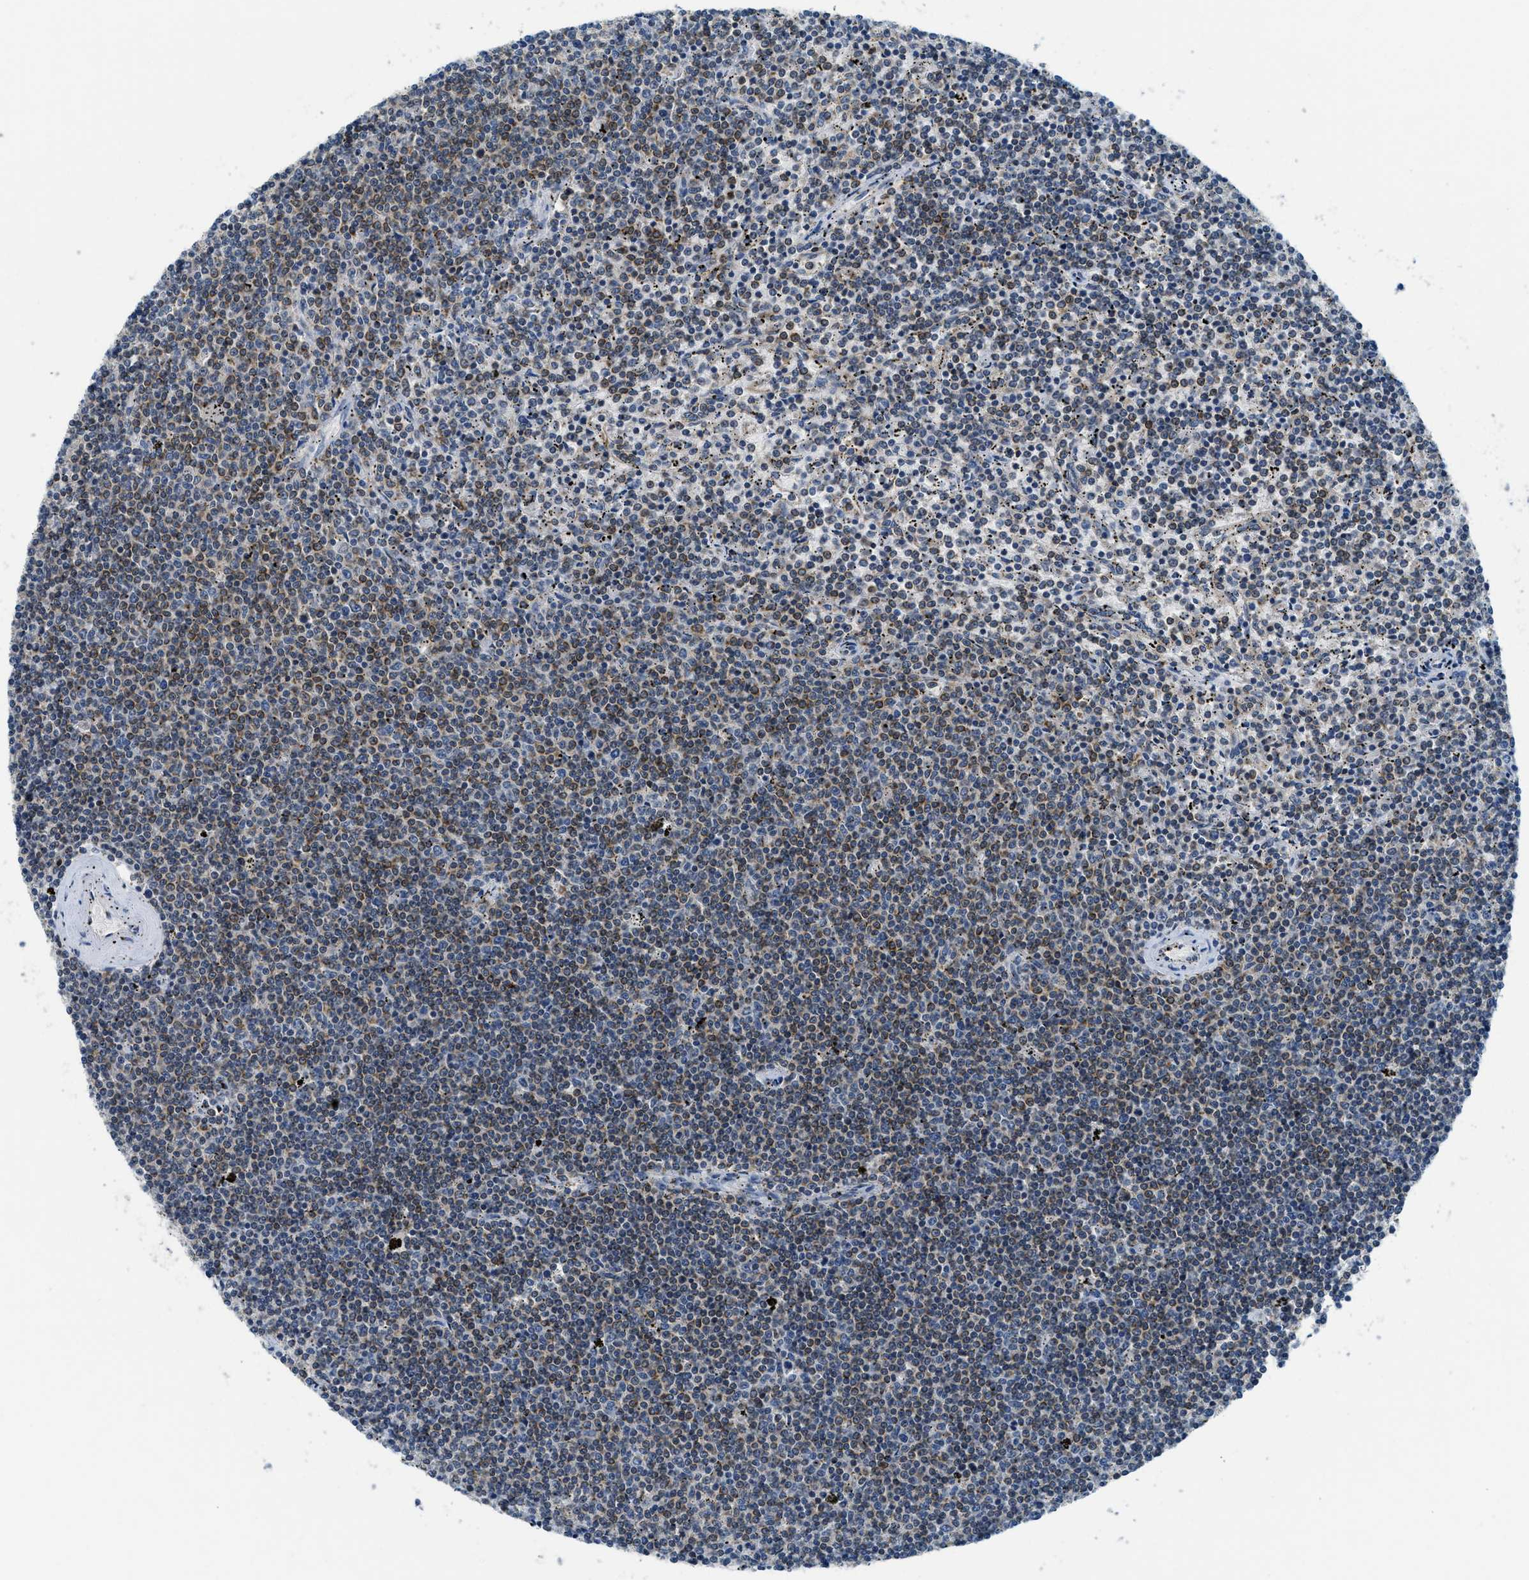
{"staining": {"intensity": "weak", "quantity": "25%-75%", "location": "cytoplasmic/membranous"}, "tissue": "lymphoma", "cell_type": "Tumor cells", "image_type": "cancer", "snomed": [{"axis": "morphology", "description": "Malignant lymphoma, non-Hodgkin's type, Low grade"}, {"axis": "topography", "description": "Spleen"}], "caption": "Tumor cells show low levels of weak cytoplasmic/membranous expression in about 25%-75% of cells in human malignant lymphoma, non-Hodgkin's type (low-grade).", "gene": "BCAP31", "patient": {"sex": "female", "age": 50}}